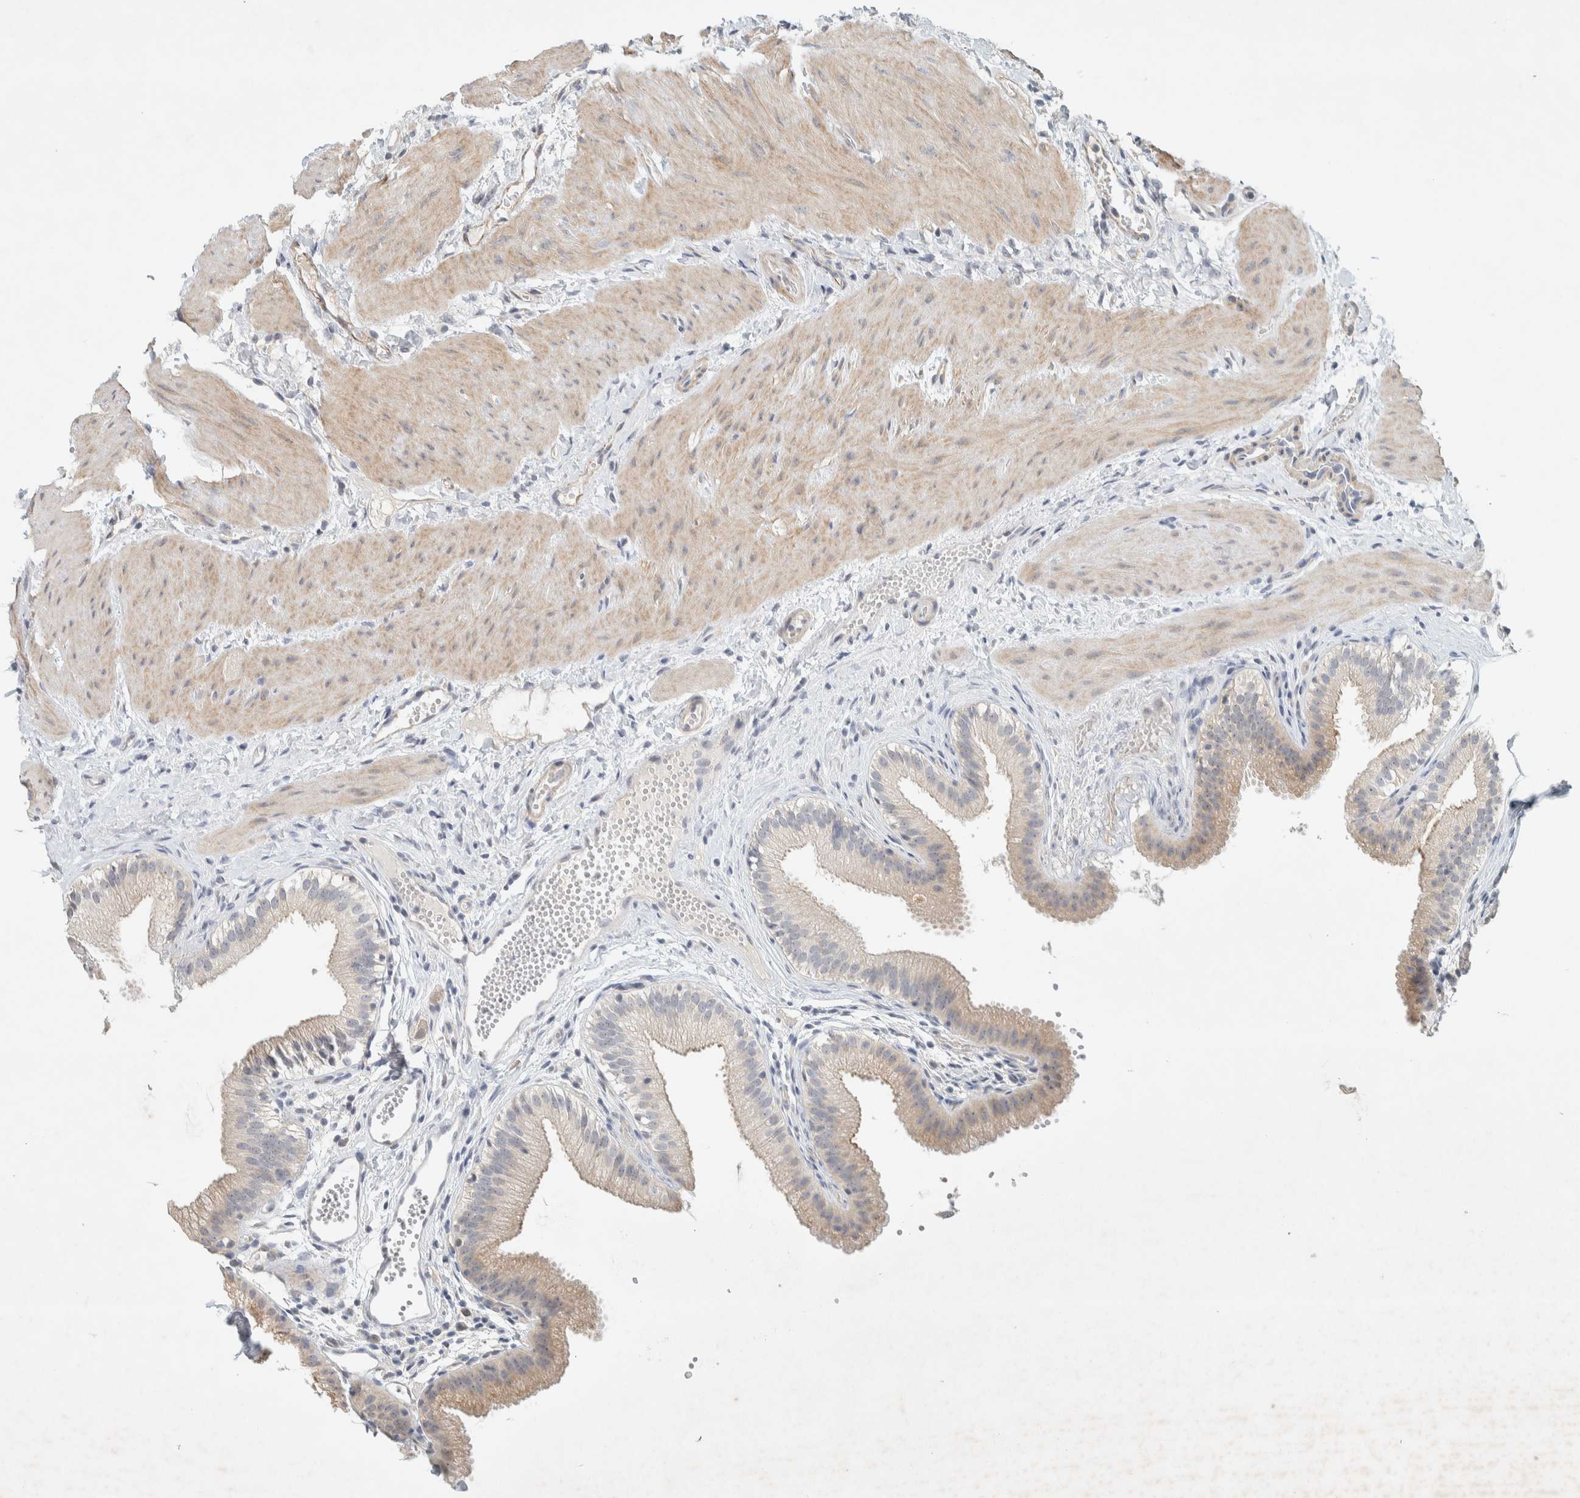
{"staining": {"intensity": "weak", "quantity": ">75%", "location": "cytoplasmic/membranous"}, "tissue": "gallbladder", "cell_type": "Glandular cells", "image_type": "normal", "snomed": [{"axis": "morphology", "description": "Normal tissue, NOS"}, {"axis": "topography", "description": "Gallbladder"}], "caption": "An IHC micrograph of benign tissue is shown. Protein staining in brown labels weak cytoplasmic/membranous positivity in gallbladder within glandular cells.", "gene": "KLHL40", "patient": {"sex": "female", "age": 26}}